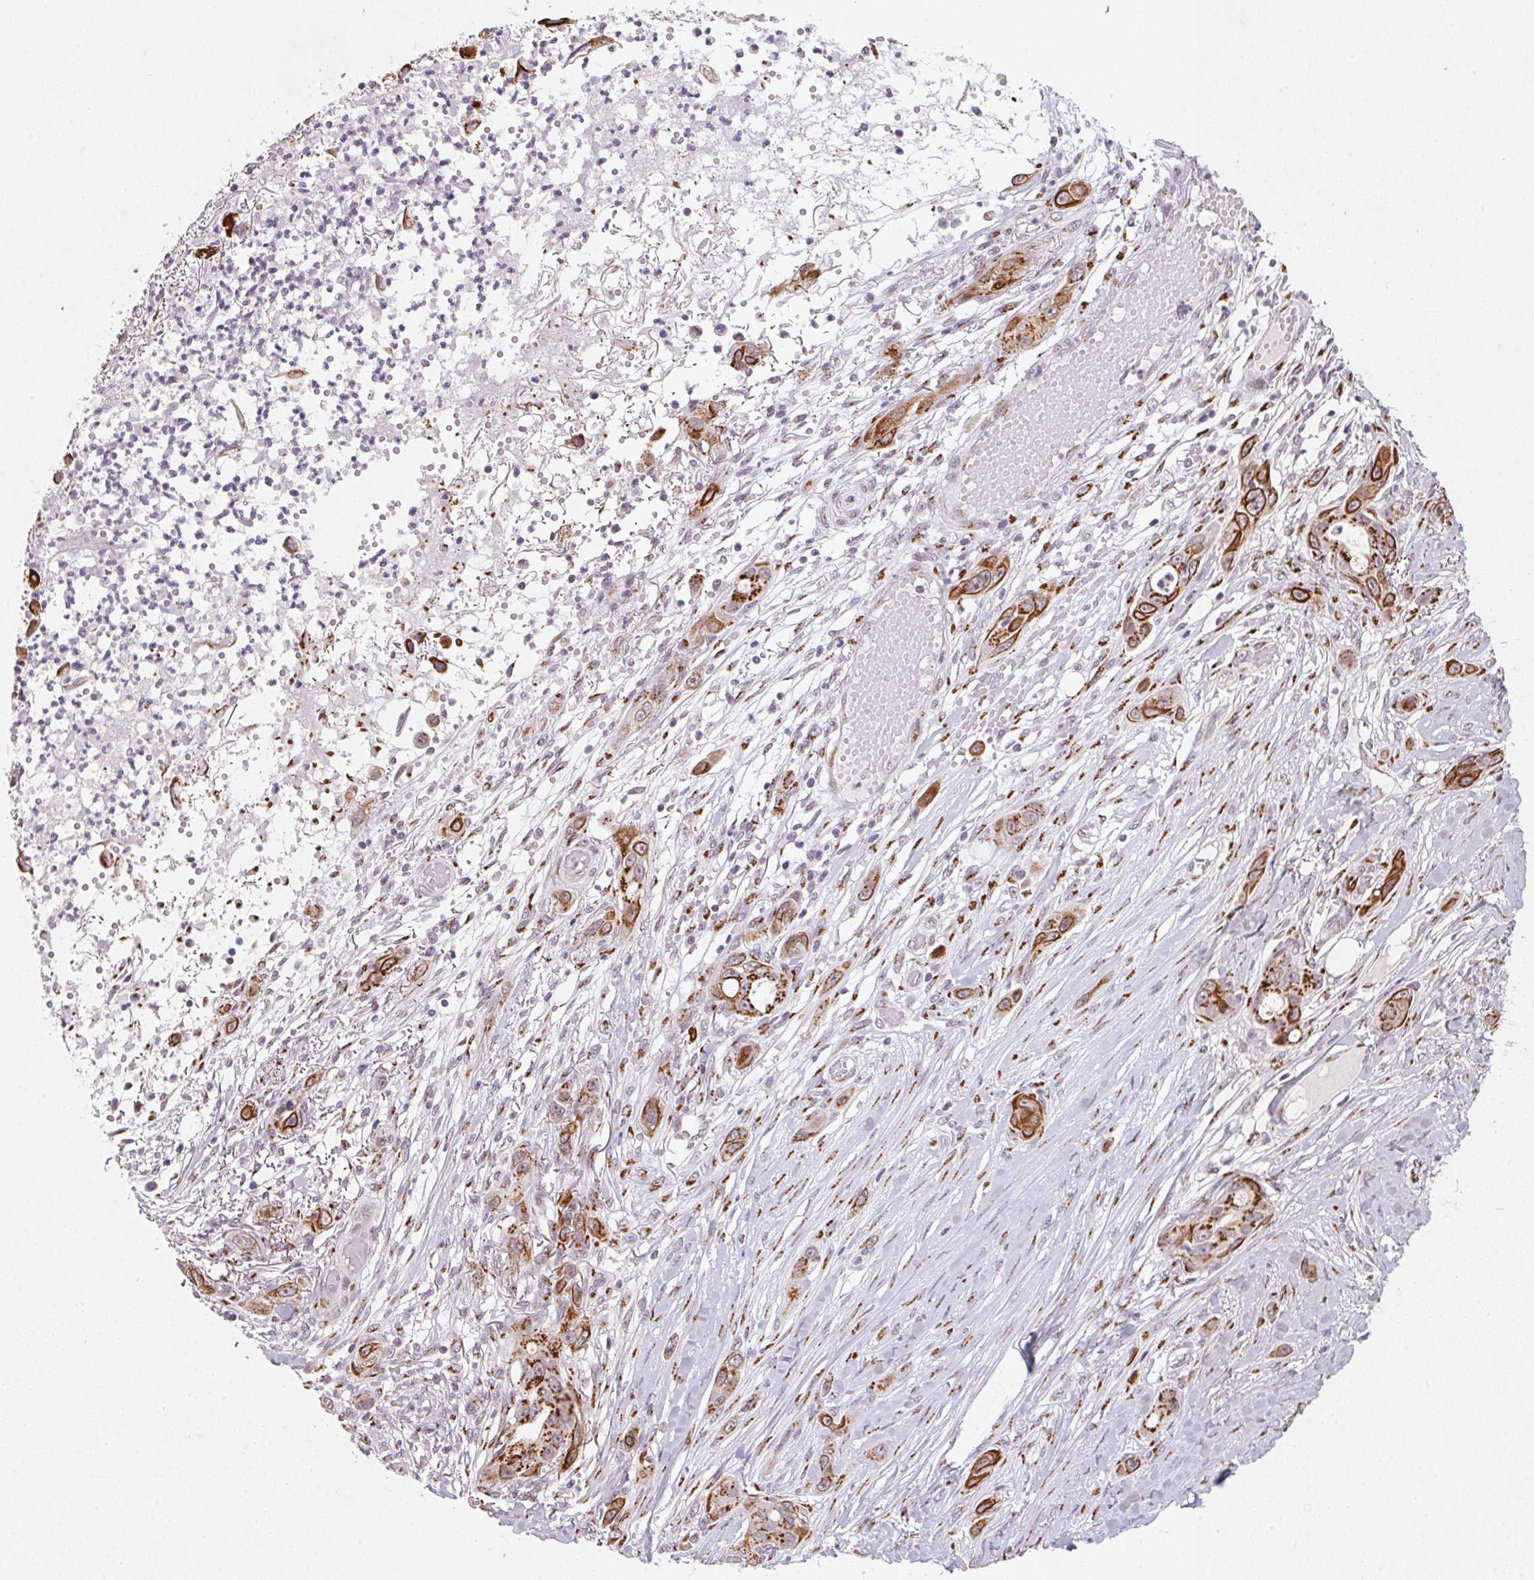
{"staining": {"intensity": "strong", "quantity": ">75%", "location": "cytoplasmic/membranous"}, "tissue": "skin cancer", "cell_type": "Tumor cells", "image_type": "cancer", "snomed": [{"axis": "morphology", "description": "Squamous cell carcinoma, NOS"}, {"axis": "topography", "description": "Skin"}], "caption": "Immunohistochemical staining of squamous cell carcinoma (skin) displays strong cytoplasmic/membranous protein positivity in about >75% of tumor cells.", "gene": "RAB22A", "patient": {"sex": "female", "age": 69}}